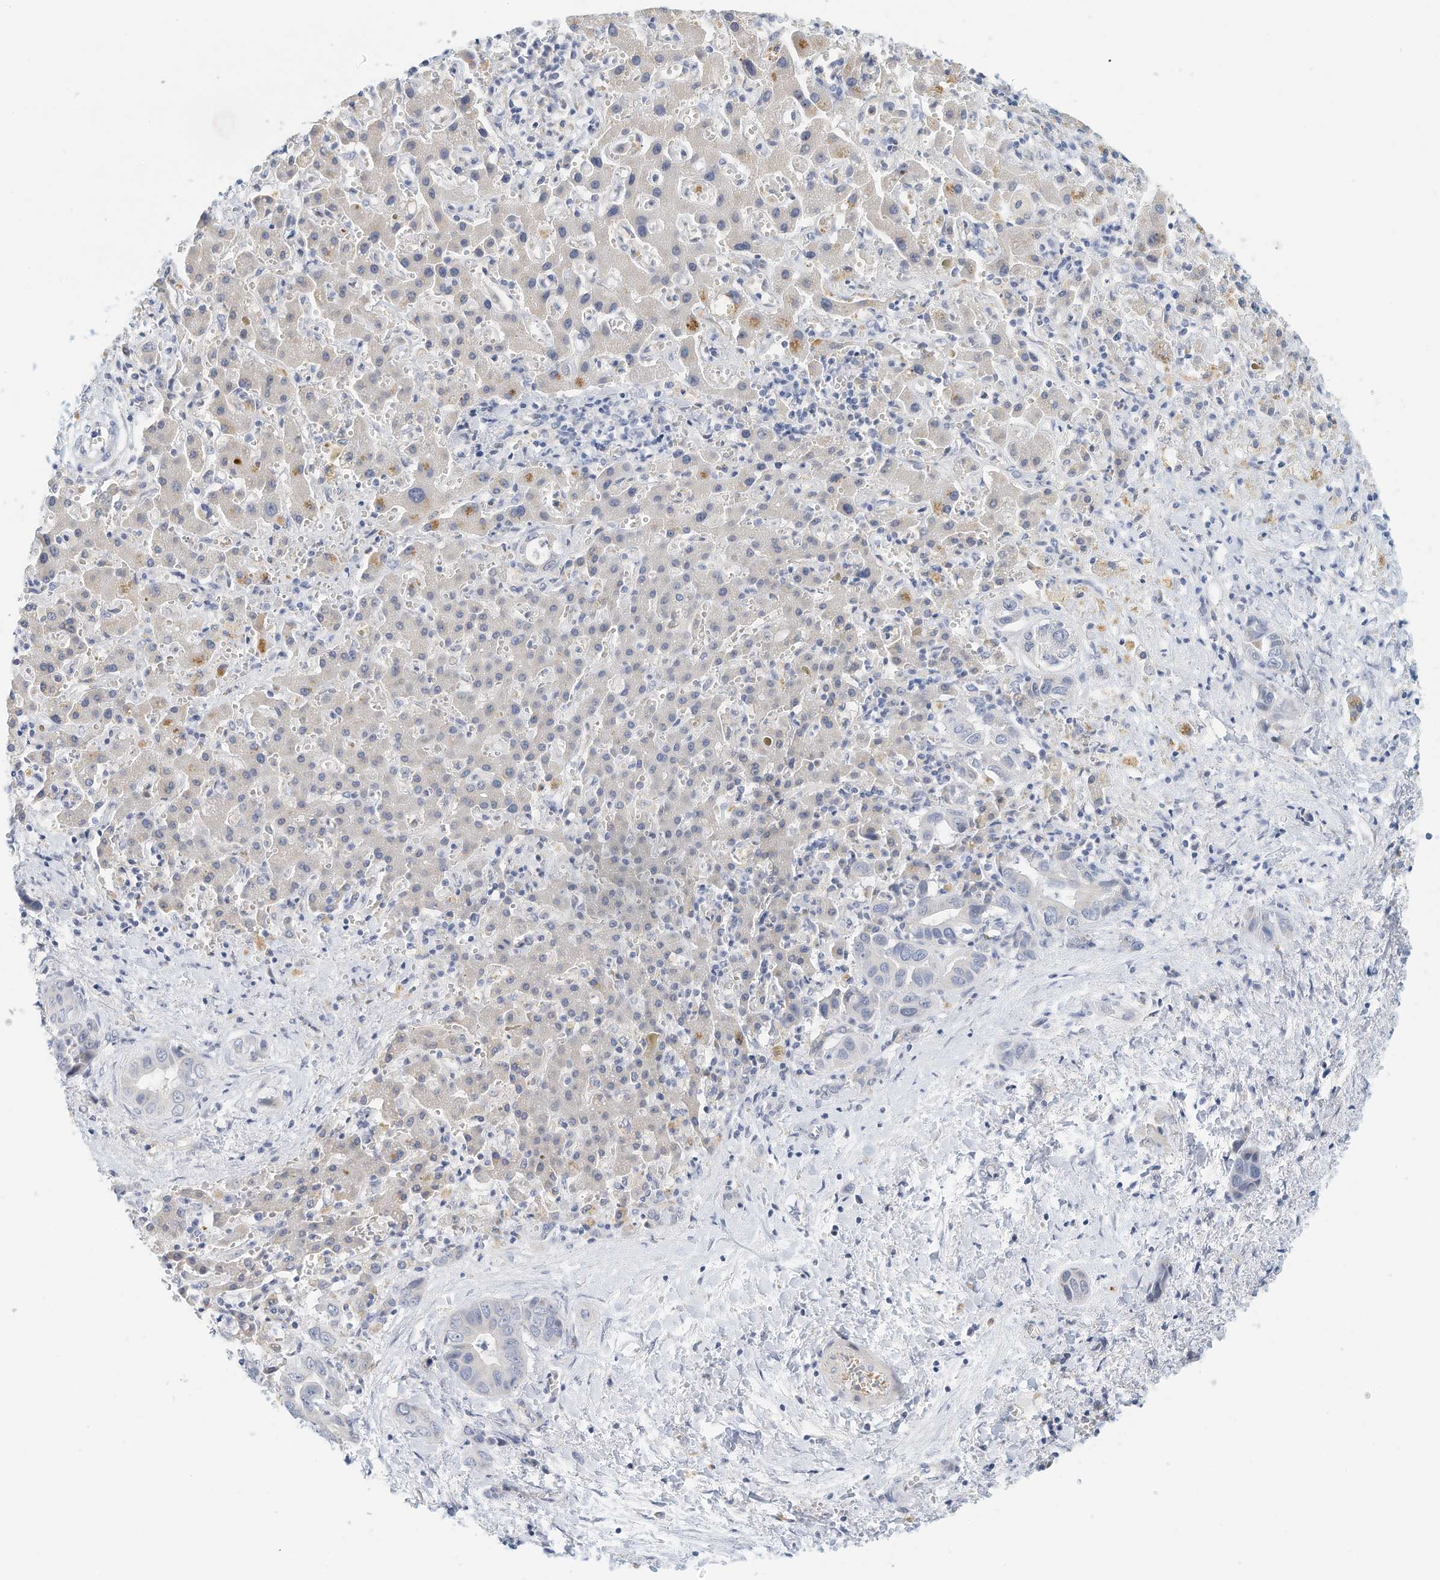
{"staining": {"intensity": "negative", "quantity": "none", "location": "none"}, "tissue": "liver cancer", "cell_type": "Tumor cells", "image_type": "cancer", "snomed": [{"axis": "morphology", "description": "Cholangiocarcinoma"}, {"axis": "topography", "description": "Liver"}], "caption": "This is a histopathology image of IHC staining of cholangiocarcinoma (liver), which shows no positivity in tumor cells.", "gene": "ARHGAP28", "patient": {"sex": "female", "age": 52}}